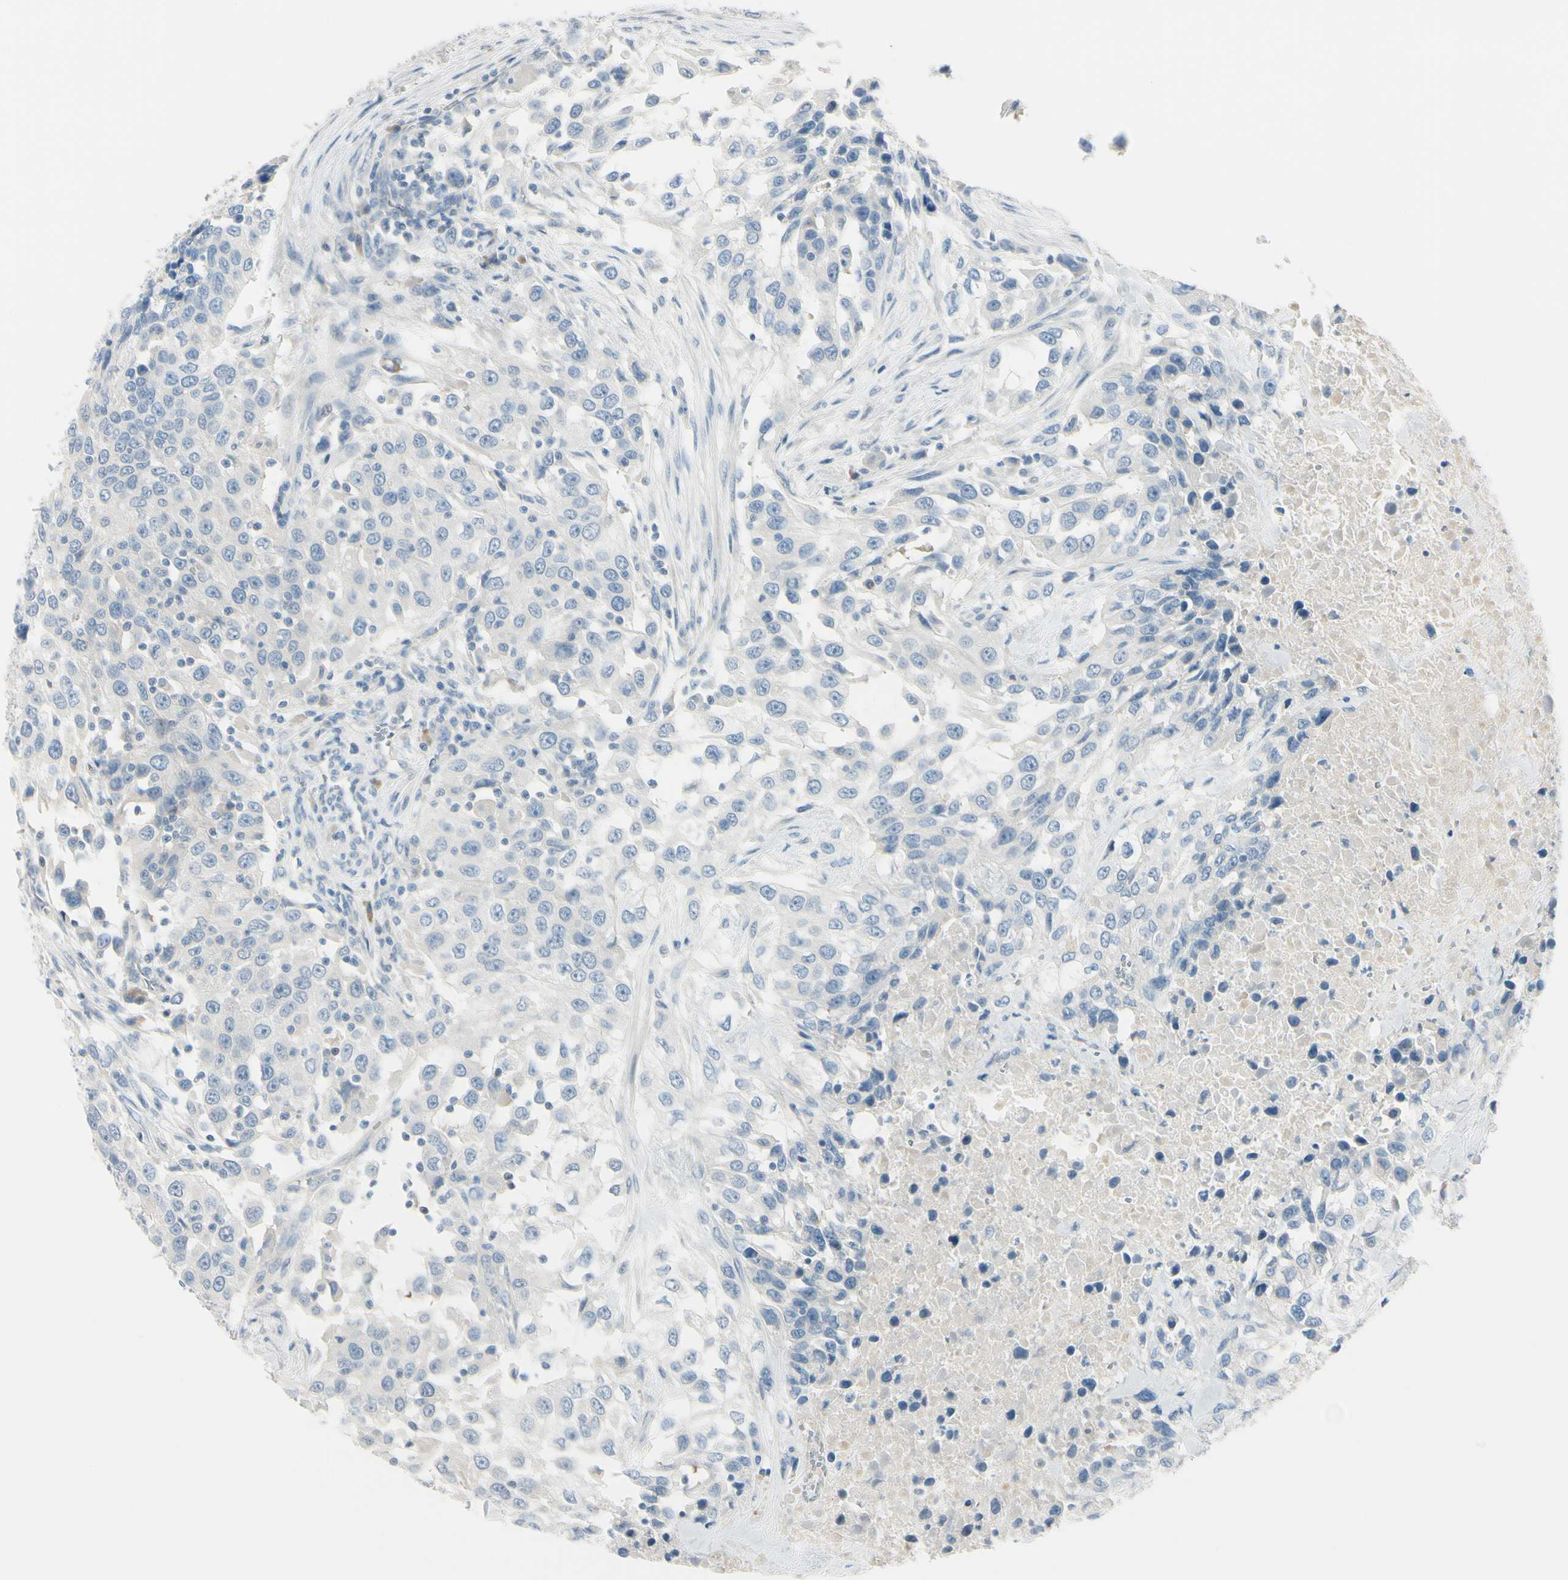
{"staining": {"intensity": "negative", "quantity": "none", "location": "none"}, "tissue": "urothelial cancer", "cell_type": "Tumor cells", "image_type": "cancer", "snomed": [{"axis": "morphology", "description": "Urothelial carcinoma, High grade"}, {"axis": "topography", "description": "Urinary bladder"}], "caption": "IHC of human urothelial carcinoma (high-grade) demonstrates no staining in tumor cells.", "gene": "ASB9", "patient": {"sex": "female", "age": 80}}